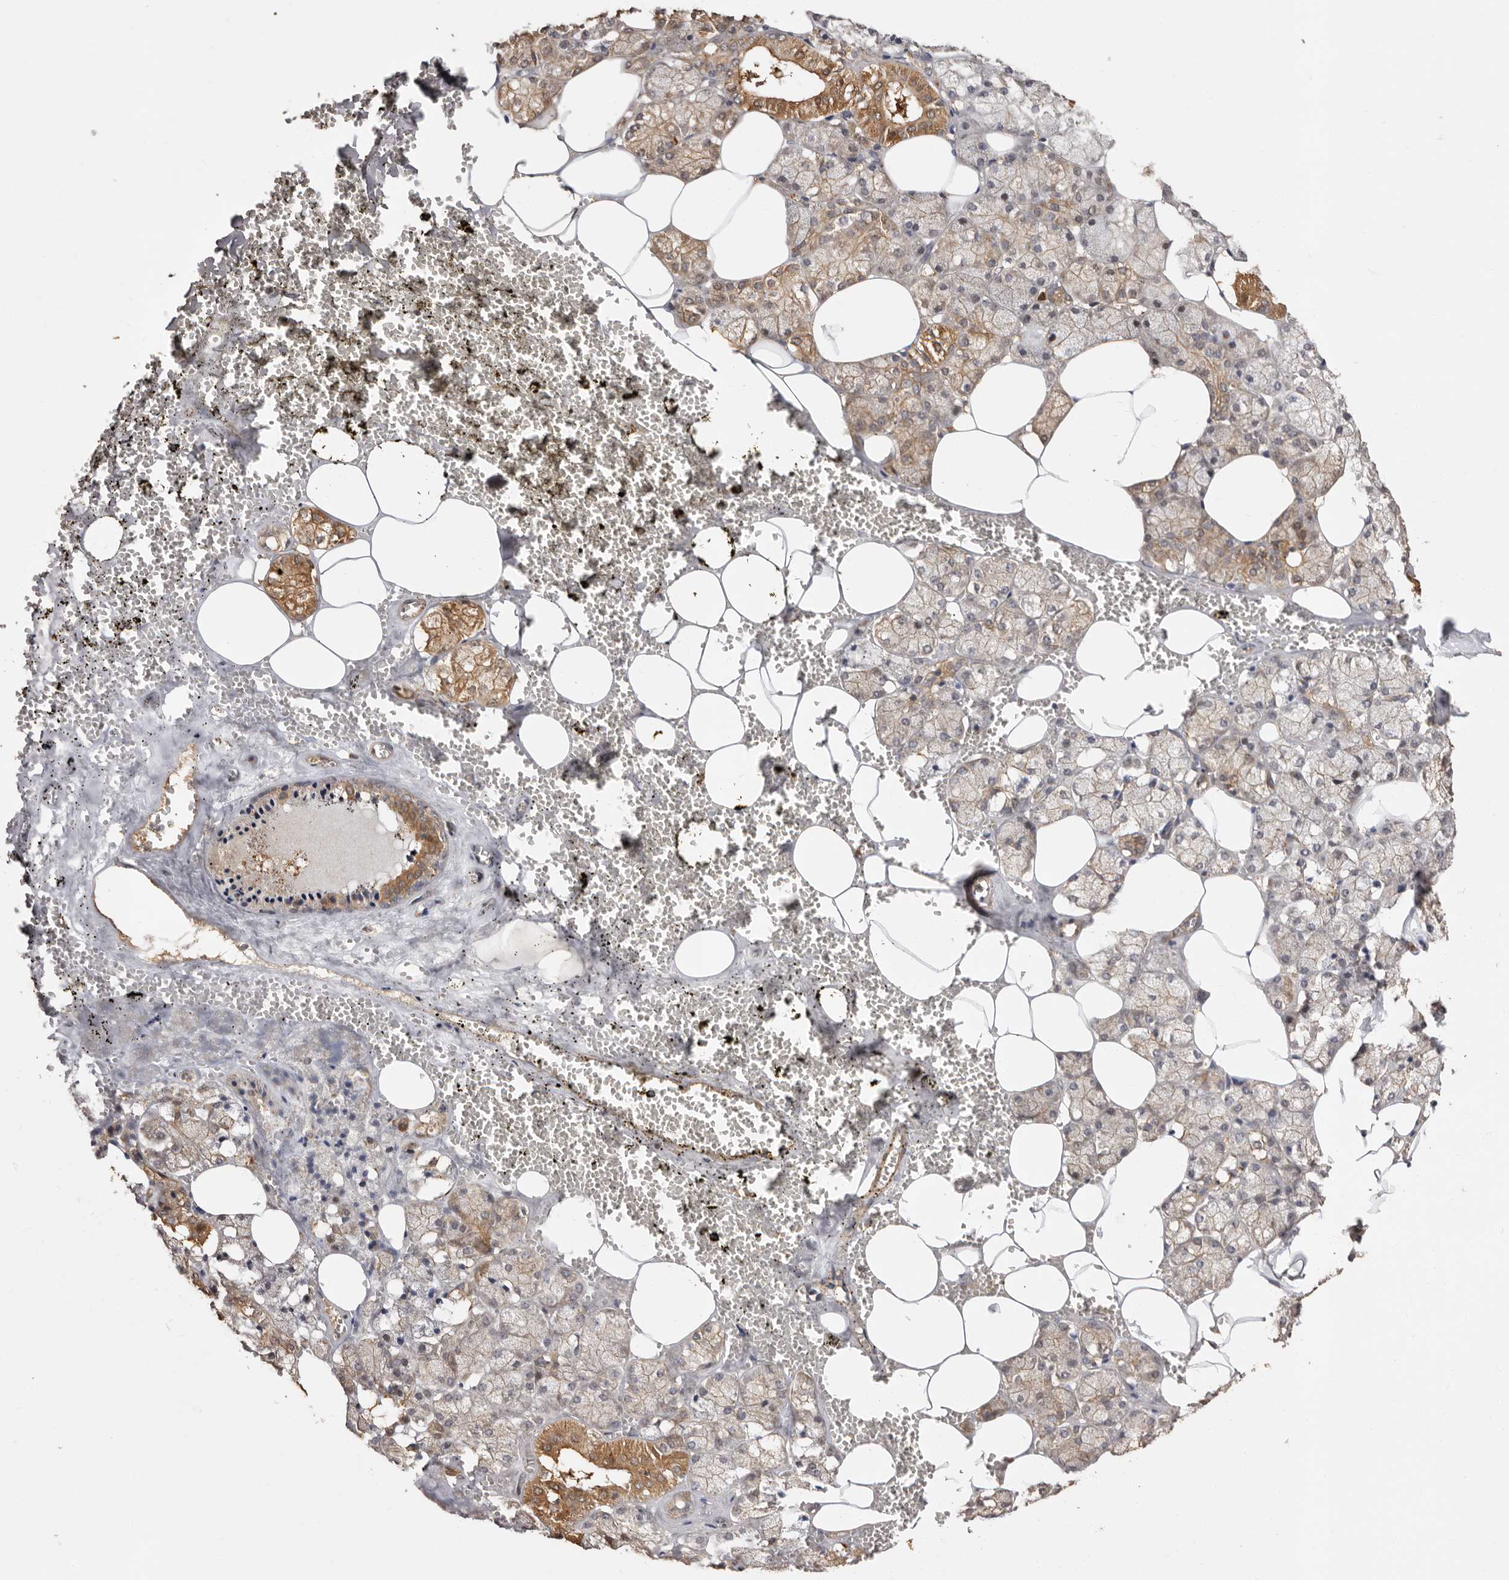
{"staining": {"intensity": "moderate", "quantity": ">75%", "location": "cytoplasmic/membranous"}, "tissue": "salivary gland", "cell_type": "Glandular cells", "image_type": "normal", "snomed": [{"axis": "morphology", "description": "Normal tissue, NOS"}, {"axis": "topography", "description": "Salivary gland"}], "caption": "Immunohistochemistry (IHC) image of benign salivary gland: salivary gland stained using immunohistochemistry demonstrates medium levels of moderate protein expression localized specifically in the cytoplasmic/membranous of glandular cells, appearing as a cytoplasmic/membranous brown color.", "gene": "COQ8B", "patient": {"sex": "male", "age": 62}}